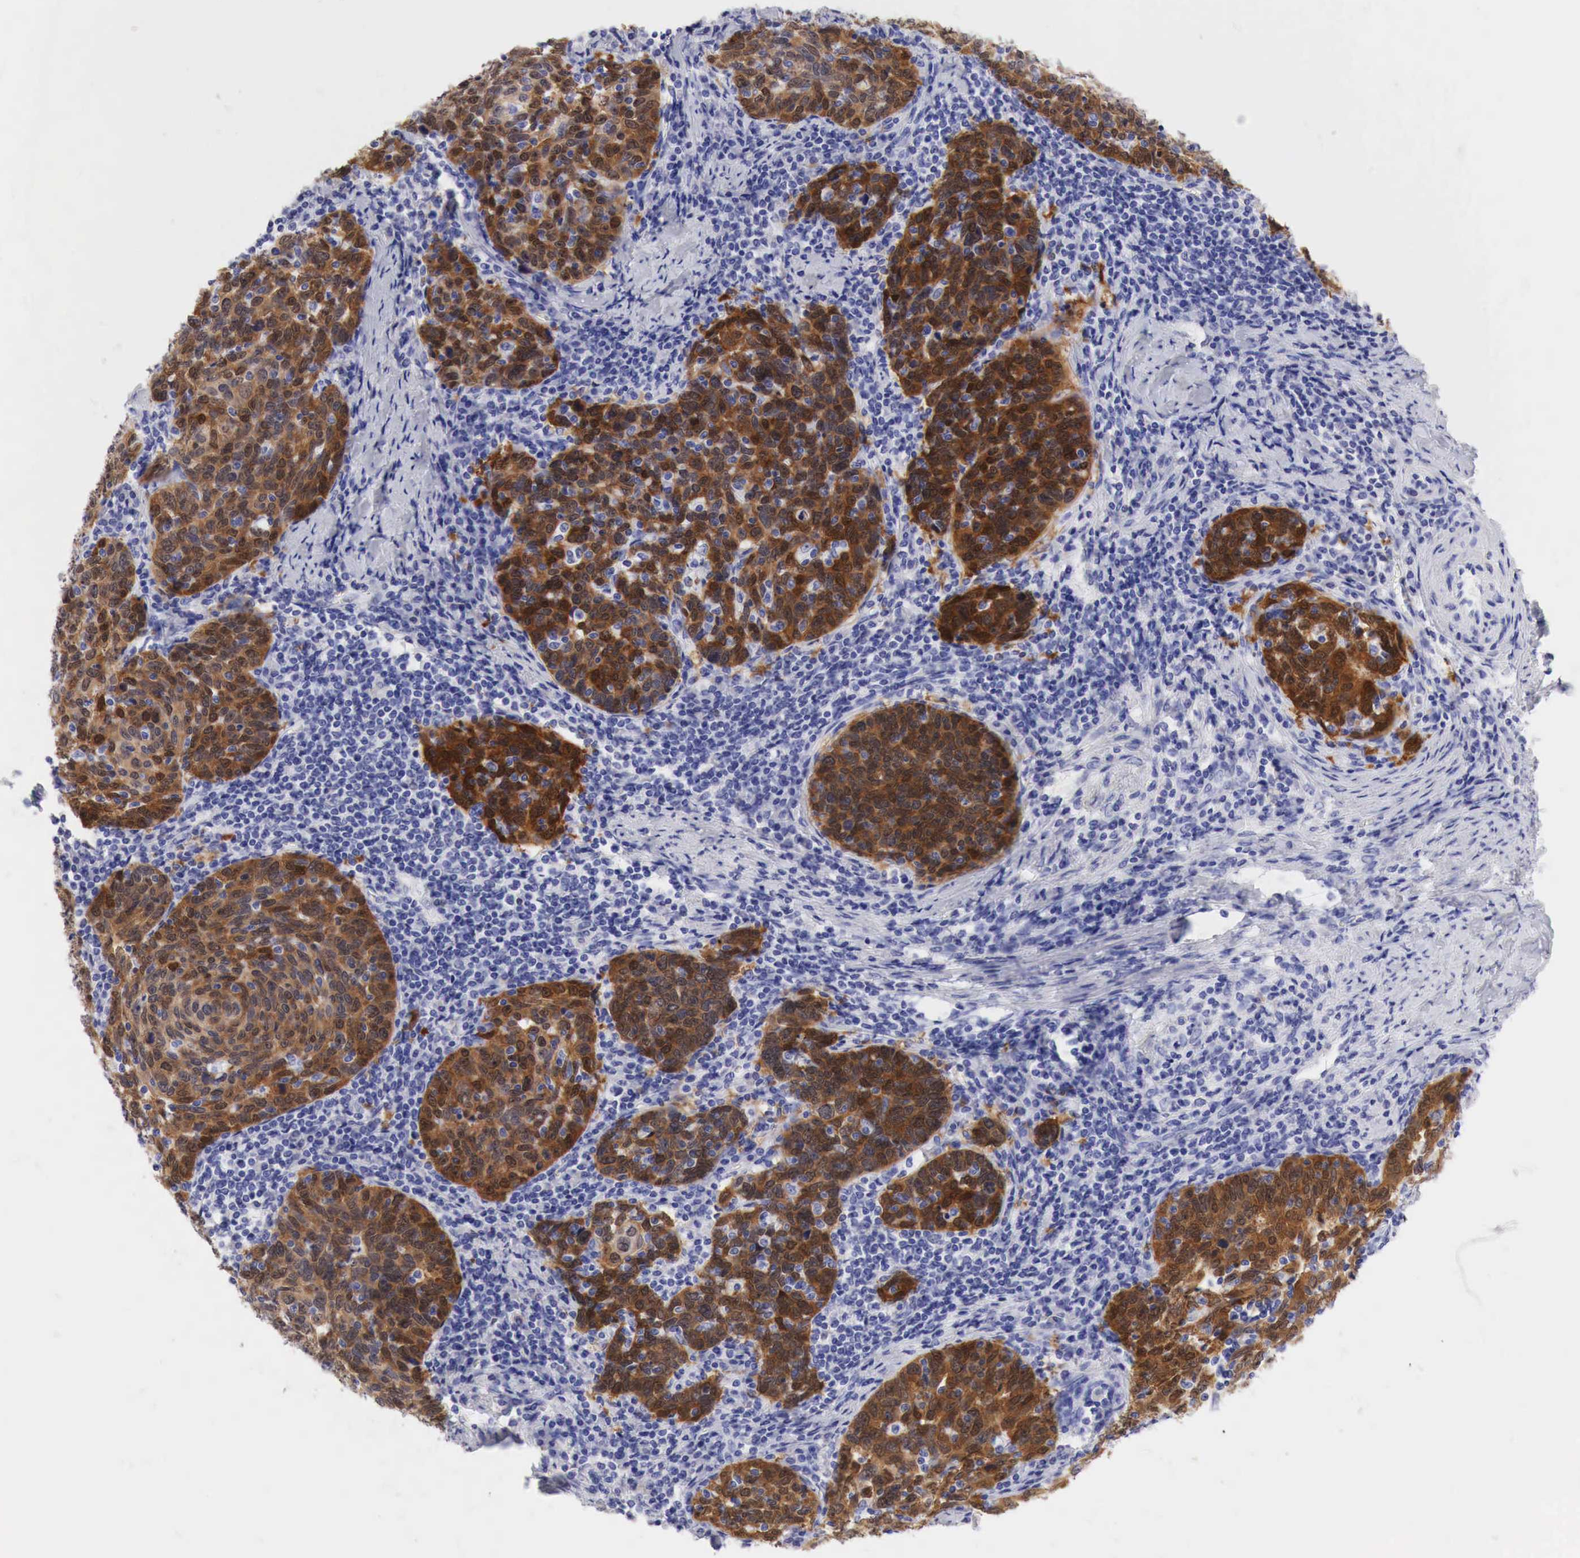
{"staining": {"intensity": "strong", "quantity": ">75%", "location": "cytoplasmic/membranous"}, "tissue": "cervical cancer", "cell_type": "Tumor cells", "image_type": "cancer", "snomed": [{"axis": "morphology", "description": "Squamous cell carcinoma, NOS"}, {"axis": "topography", "description": "Cervix"}], "caption": "The micrograph demonstrates a brown stain indicating the presence of a protein in the cytoplasmic/membranous of tumor cells in cervical cancer.", "gene": "CDKN2A", "patient": {"sex": "female", "age": 41}}